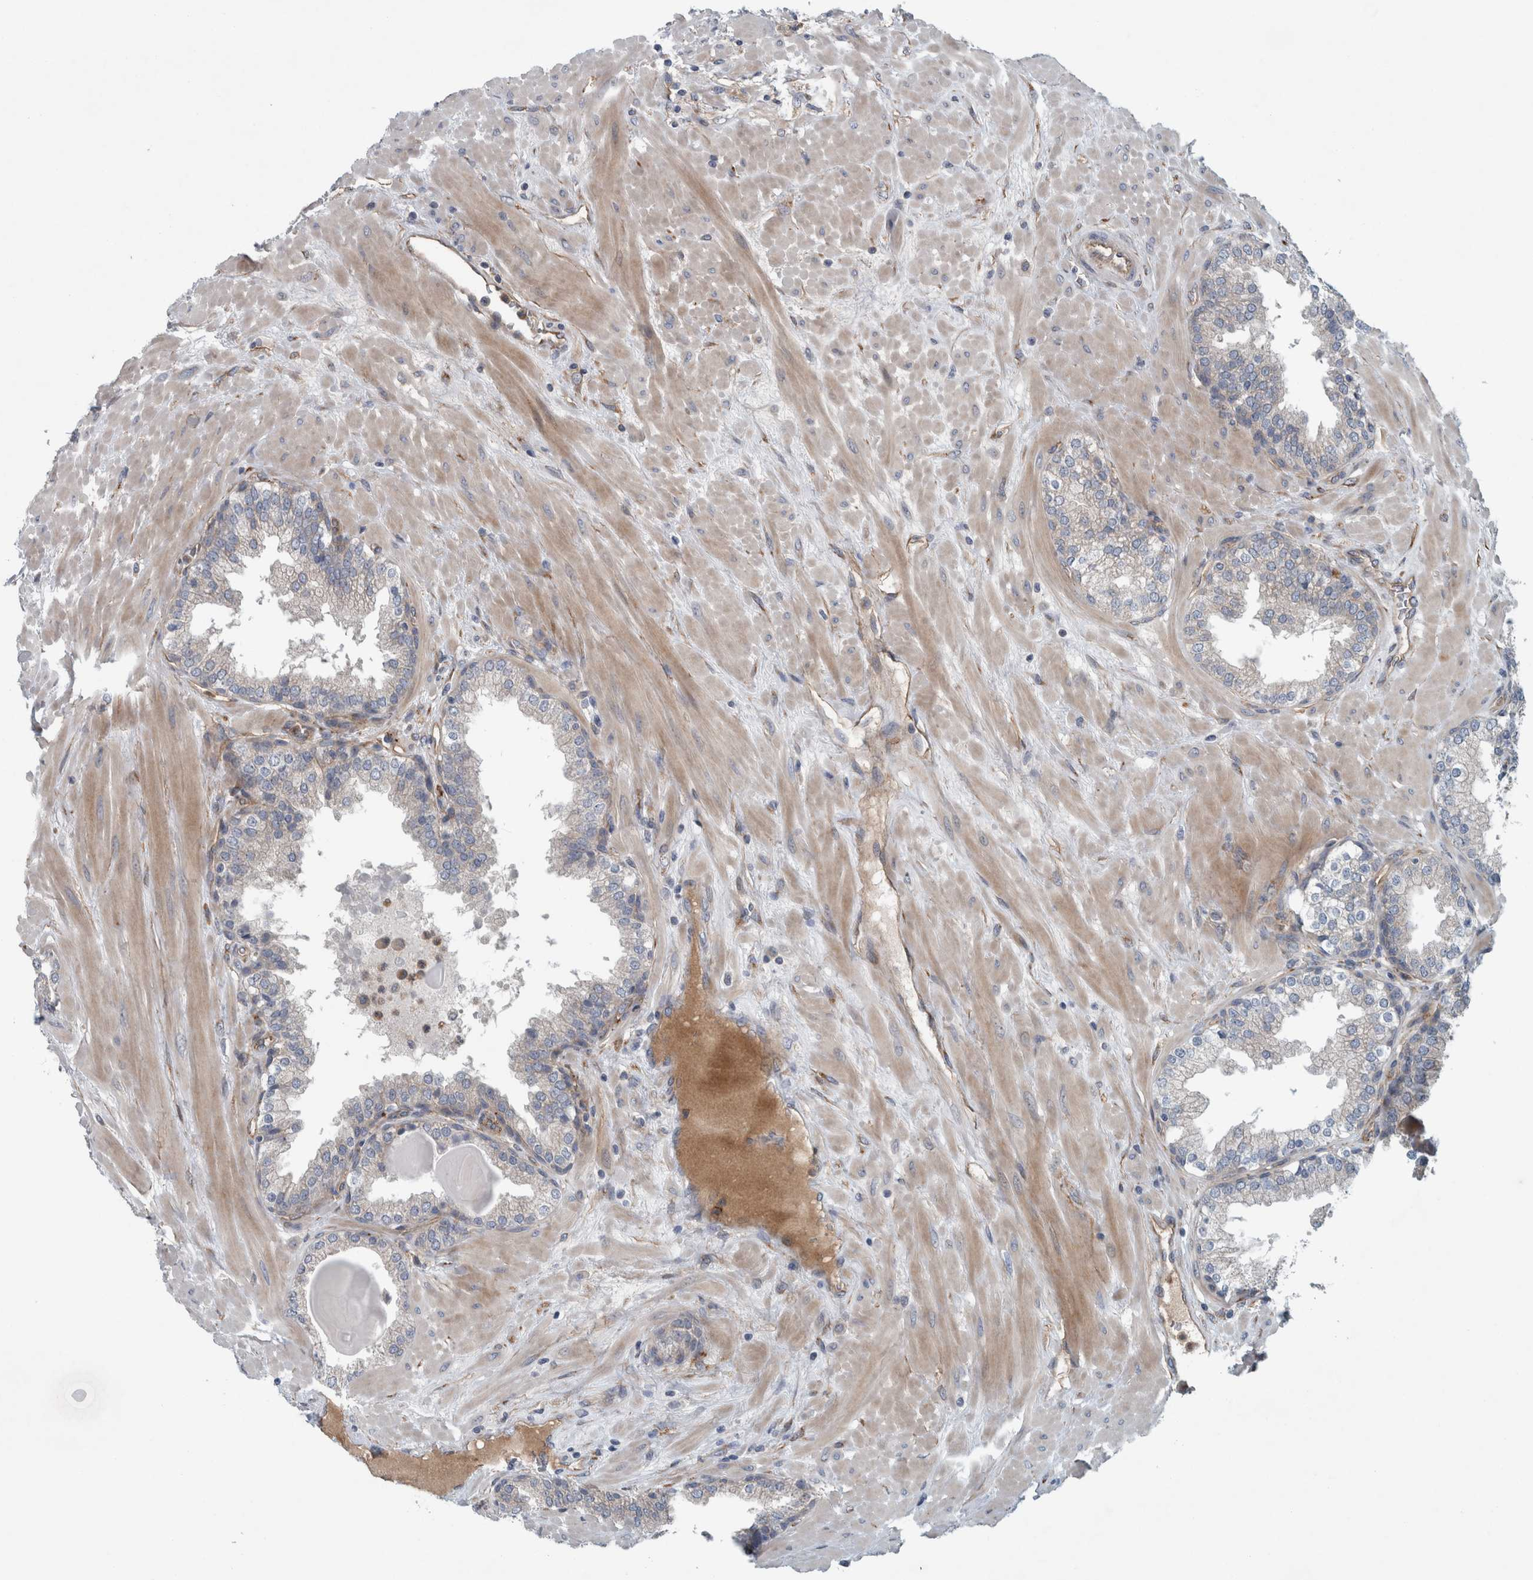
{"staining": {"intensity": "negative", "quantity": "none", "location": "none"}, "tissue": "prostate", "cell_type": "Glandular cells", "image_type": "normal", "snomed": [{"axis": "morphology", "description": "Normal tissue, NOS"}, {"axis": "topography", "description": "Prostate"}], "caption": "DAB immunohistochemical staining of normal human prostate exhibits no significant staining in glandular cells. The staining is performed using DAB (3,3'-diaminobenzidine) brown chromogen with nuclei counter-stained in using hematoxylin.", "gene": "GLT8D2", "patient": {"sex": "male", "age": 51}}